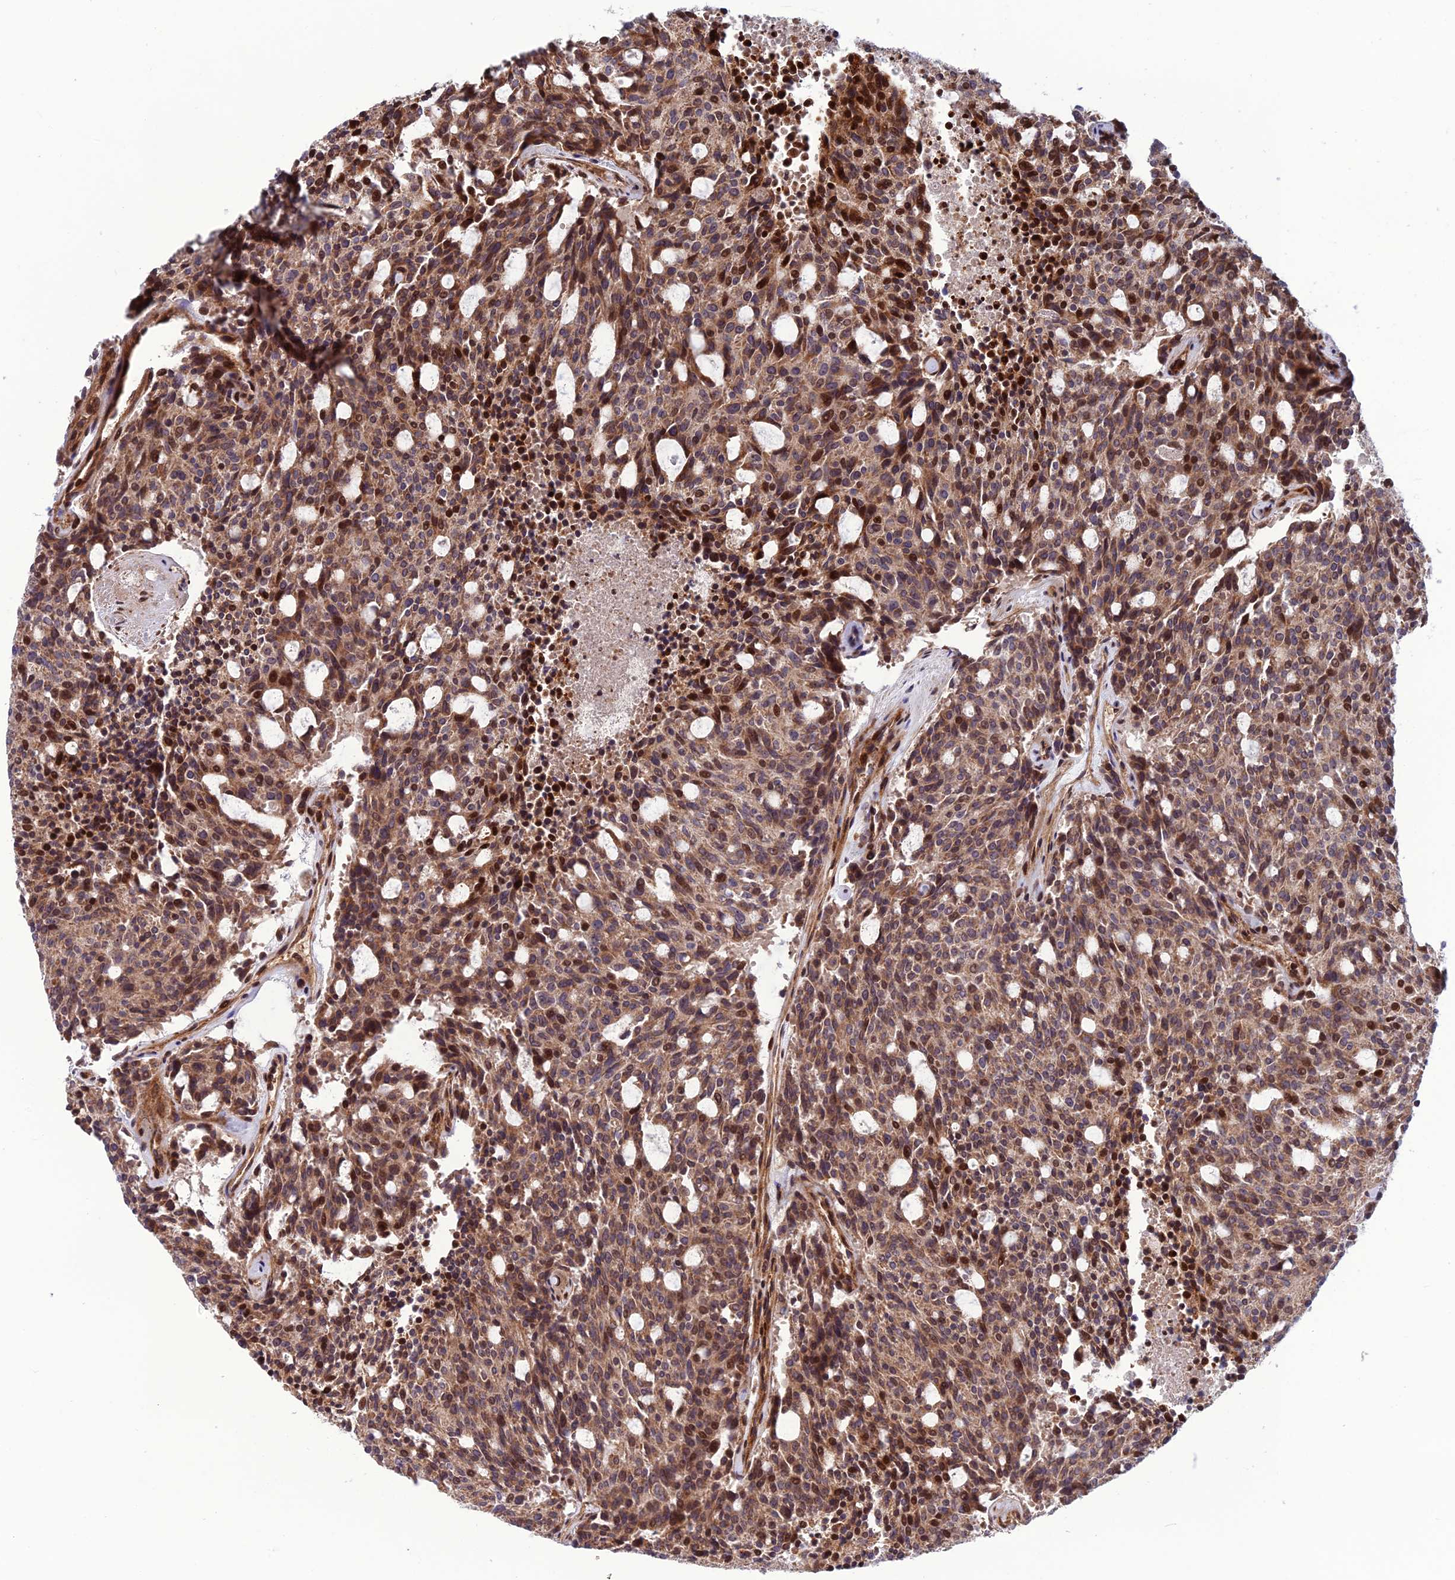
{"staining": {"intensity": "moderate", "quantity": ">75%", "location": "cytoplasmic/membranous,nuclear"}, "tissue": "carcinoid", "cell_type": "Tumor cells", "image_type": "cancer", "snomed": [{"axis": "morphology", "description": "Carcinoid, malignant, NOS"}, {"axis": "topography", "description": "Pancreas"}], "caption": "A photomicrograph showing moderate cytoplasmic/membranous and nuclear positivity in approximately >75% of tumor cells in malignant carcinoid, as visualized by brown immunohistochemical staining.", "gene": "SMIM7", "patient": {"sex": "female", "age": 54}}